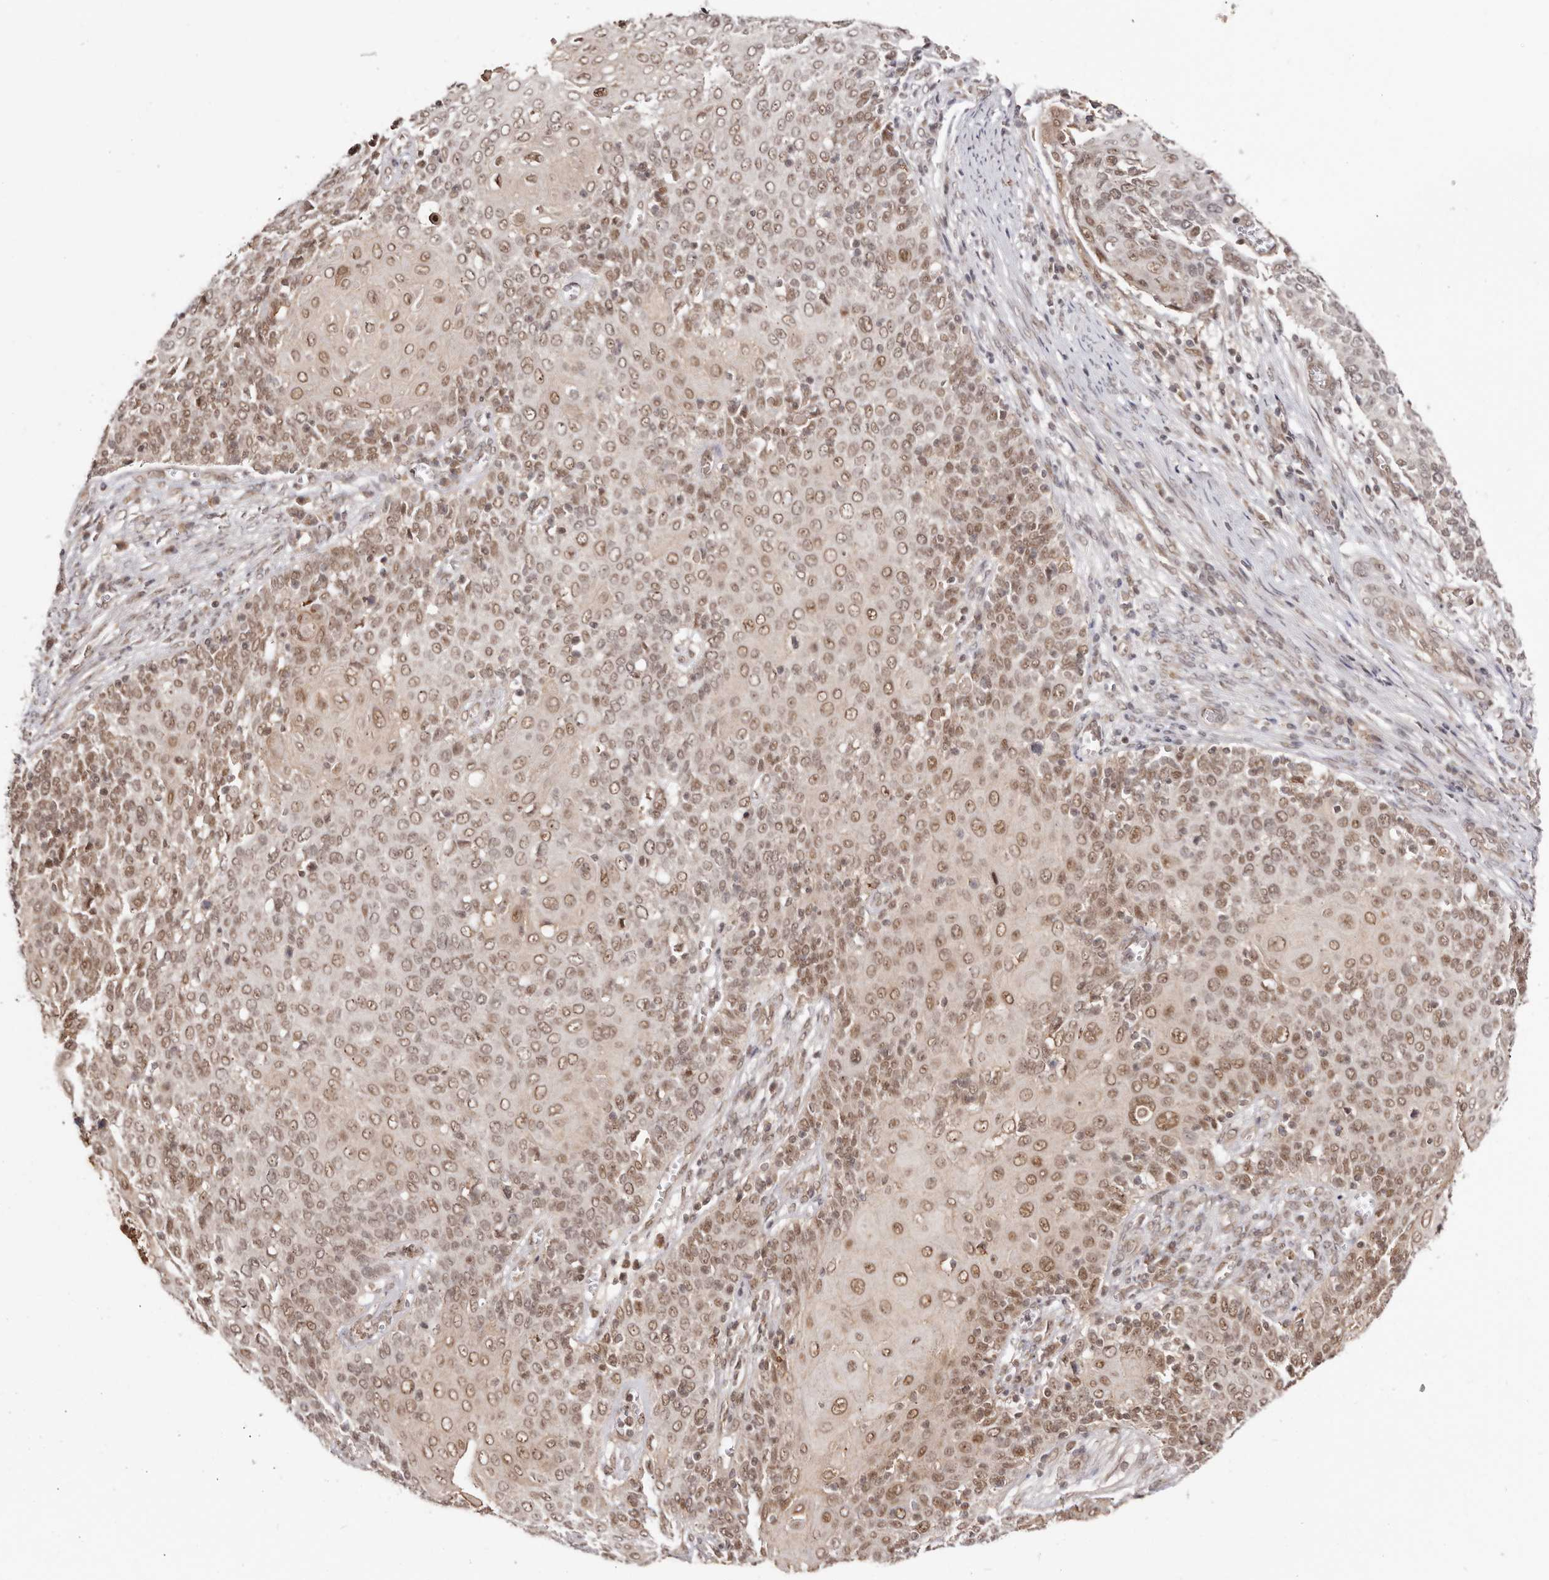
{"staining": {"intensity": "moderate", "quantity": ">75%", "location": "nuclear"}, "tissue": "cervical cancer", "cell_type": "Tumor cells", "image_type": "cancer", "snomed": [{"axis": "morphology", "description": "Squamous cell carcinoma, NOS"}, {"axis": "topography", "description": "Cervix"}], "caption": "Squamous cell carcinoma (cervical) stained for a protein displays moderate nuclear positivity in tumor cells. The protein of interest is shown in brown color, while the nuclei are stained blue.", "gene": "MED8", "patient": {"sex": "female", "age": 39}}